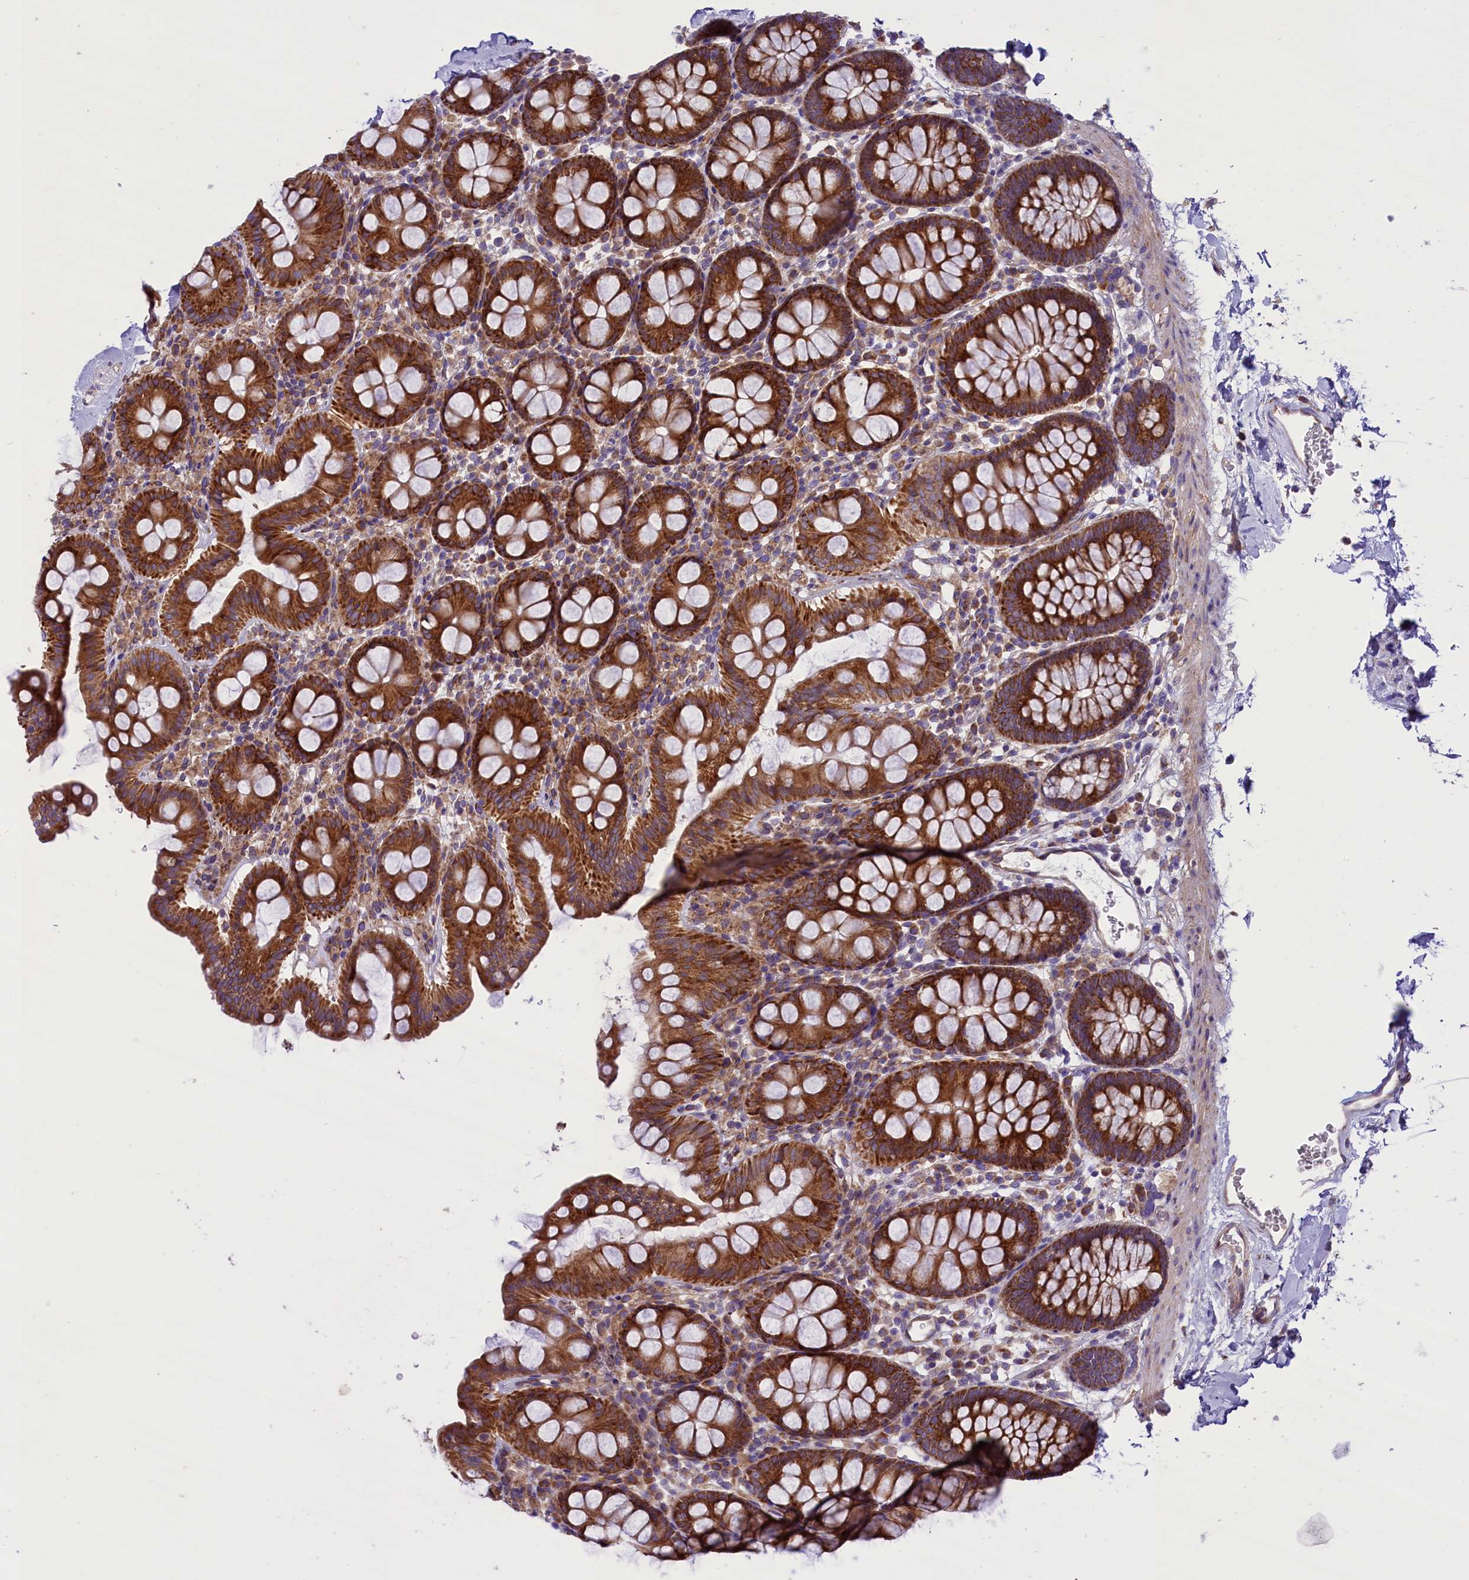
{"staining": {"intensity": "weak", "quantity": ">75%", "location": "cytoplasmic/membranous"}, "tissue": "colon", "cell_type": "Endothelial cells", "image_type": "normal", "snomed": [{"axis": "morphology", "description": "Normal tissue, NOS"}, {"axis": "topography", "description": "Colon"}], "caption": "A micrograph of human colon stained for a protein reveals weak cytoplasmic/membranous brown staining in endothelial cells. (Stains: DAB in brown, nuclei in blue, Microscopy: brightfield microscopy at high magnification).", "gene": "PTPRU", "patient": {"sex": "male", "age": 75}}